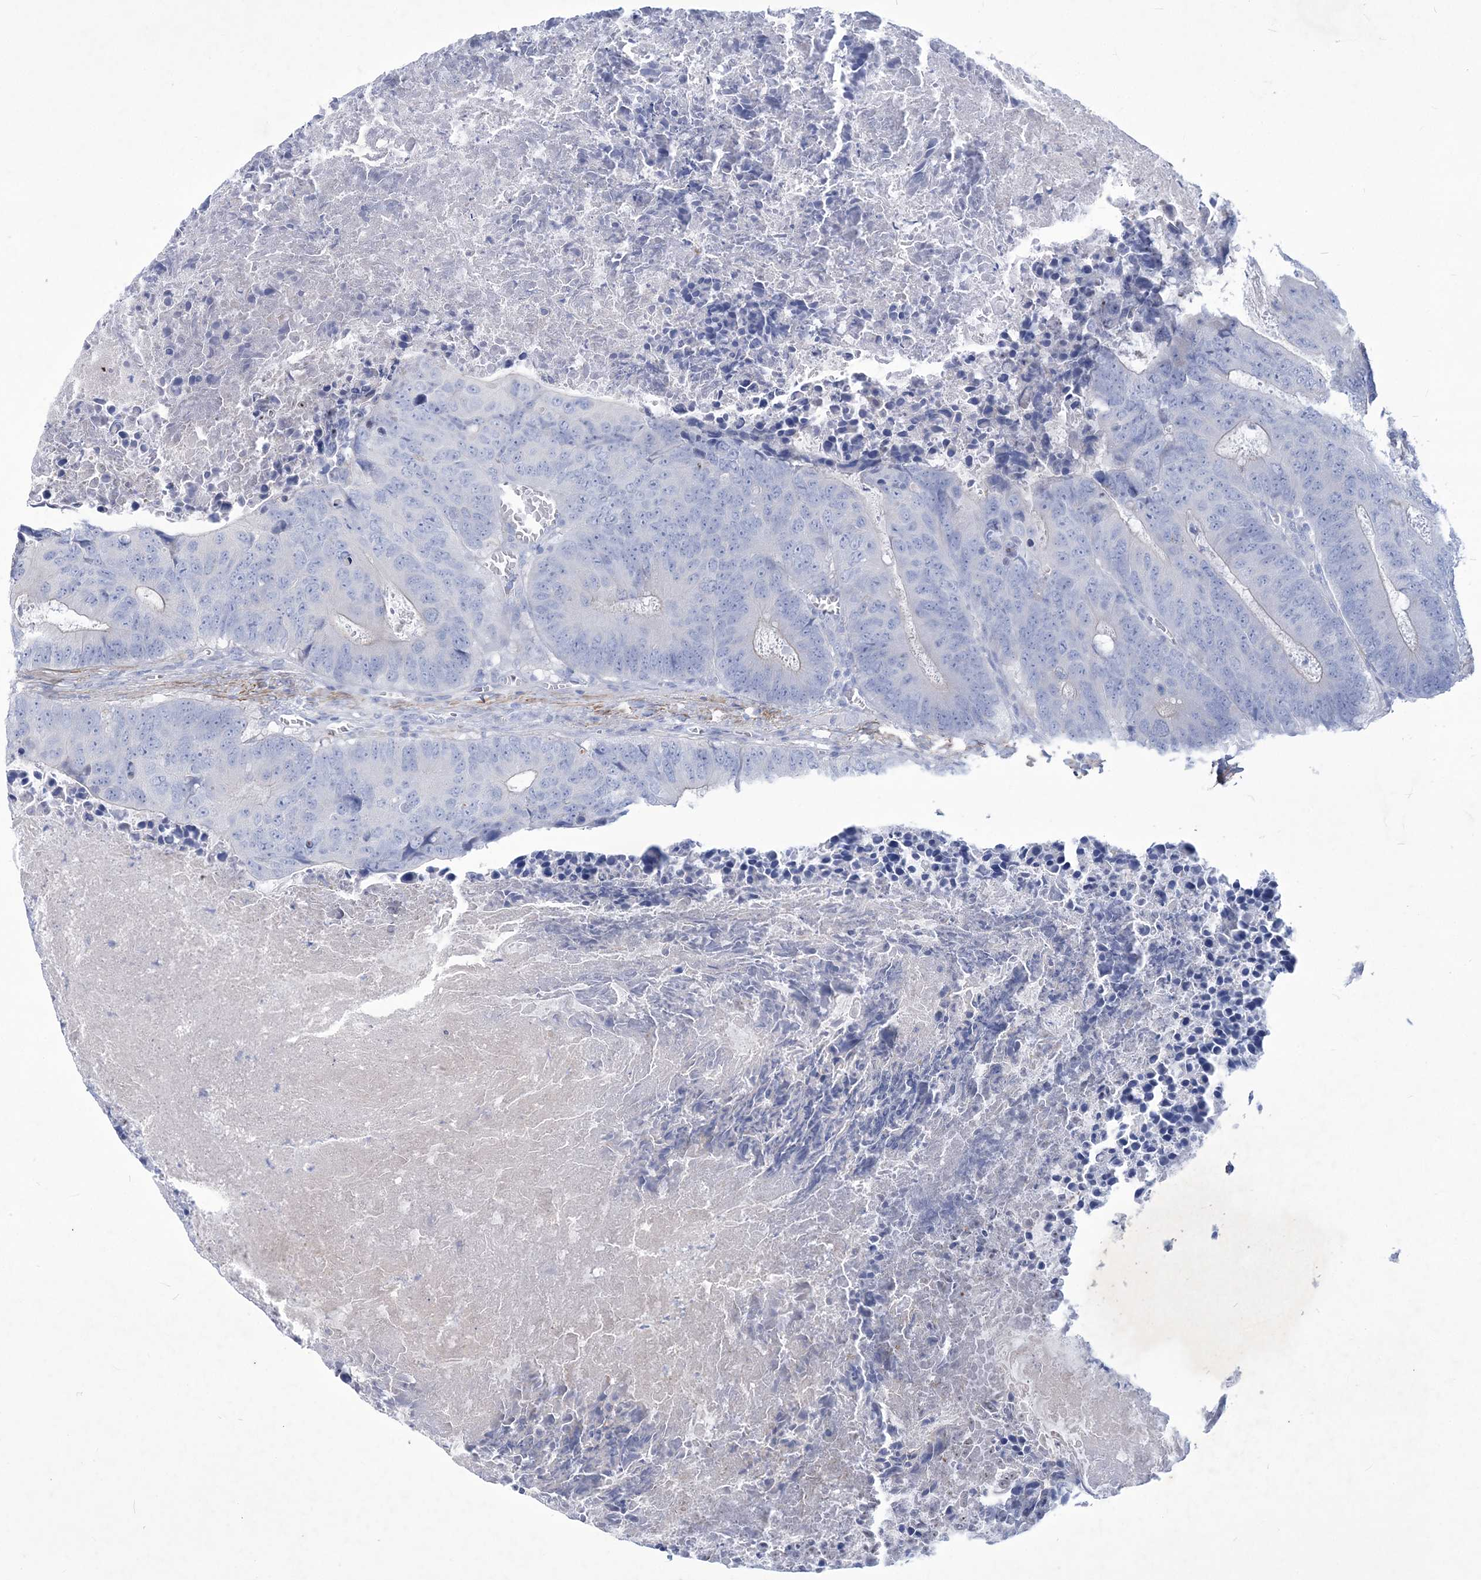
{"staining": {"intensity": "negative", "quantity": "none", "location": "none"}, "tissue": "colorectal cancer", "cell_type": "Tumor cells", "image_type": "cancer", "snomed": [{"axis": "morphology", "description": "Adenocarcinoma, NOS"}, {"axis": "topography", "description": "Colon"}], "caption": "High power microscopy histopathology image of an immunohistochemistry (IHC) photomicrograph of adenocarcinoma (colorectal), revealing no significant positivity in tumor cells.", "gene": "WDR74", "patient": {"sex": "male", "age": 87}}